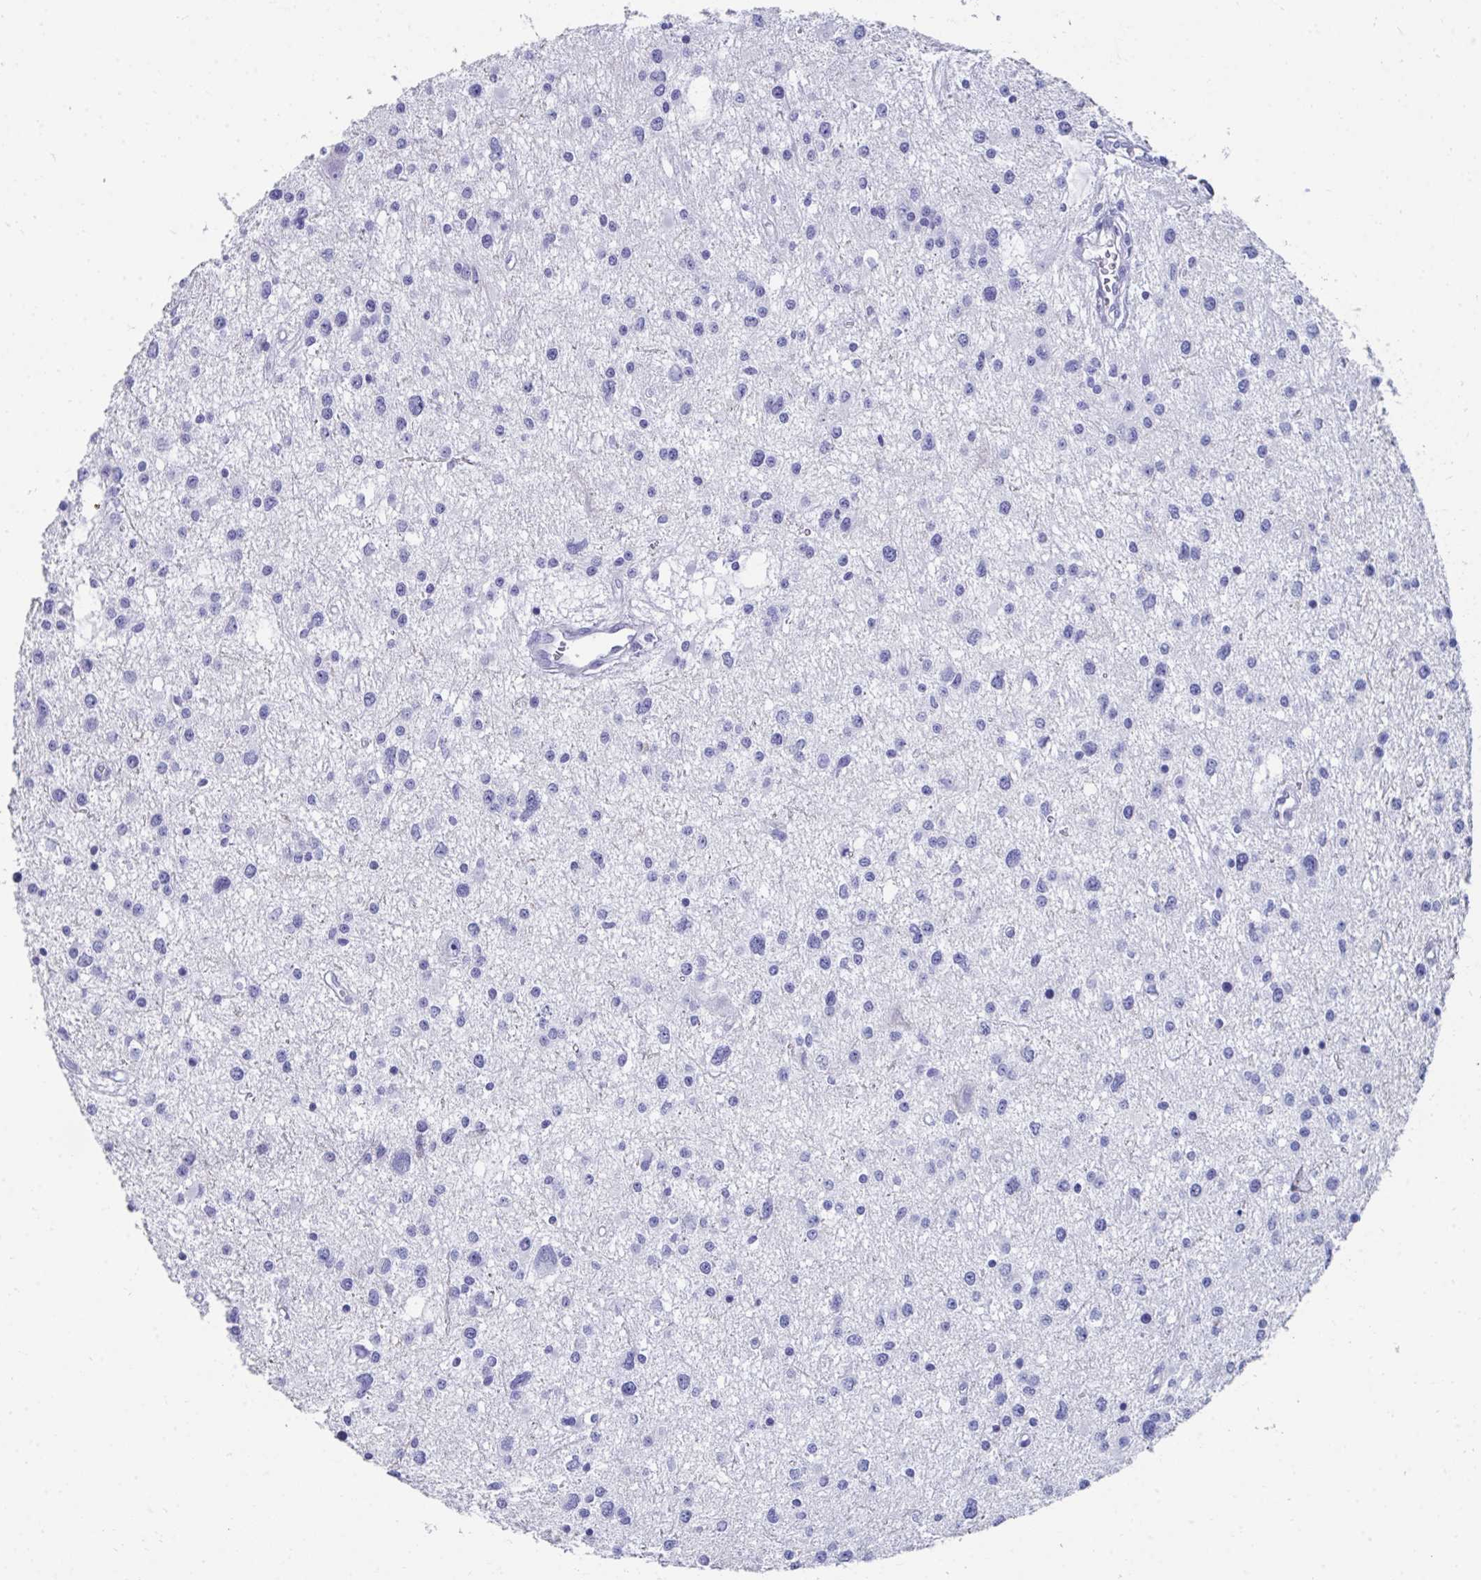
{"staining": {"intensity": "negative", "quantity": "none", "location": "none"}, "tissue": "glioma", "cell_type": "Tumor cells", "image_type": "cancer", "snomed": [{"axis": "morphology", "description": "Glioma, malignant, High grade"}, {"axis": "topography", "description": "Brain"}], "caption": "Tumor cells are negative for protein expression in human glioma.", "gene": "HGD", "patient": {"sex": "male", "age": 54}}